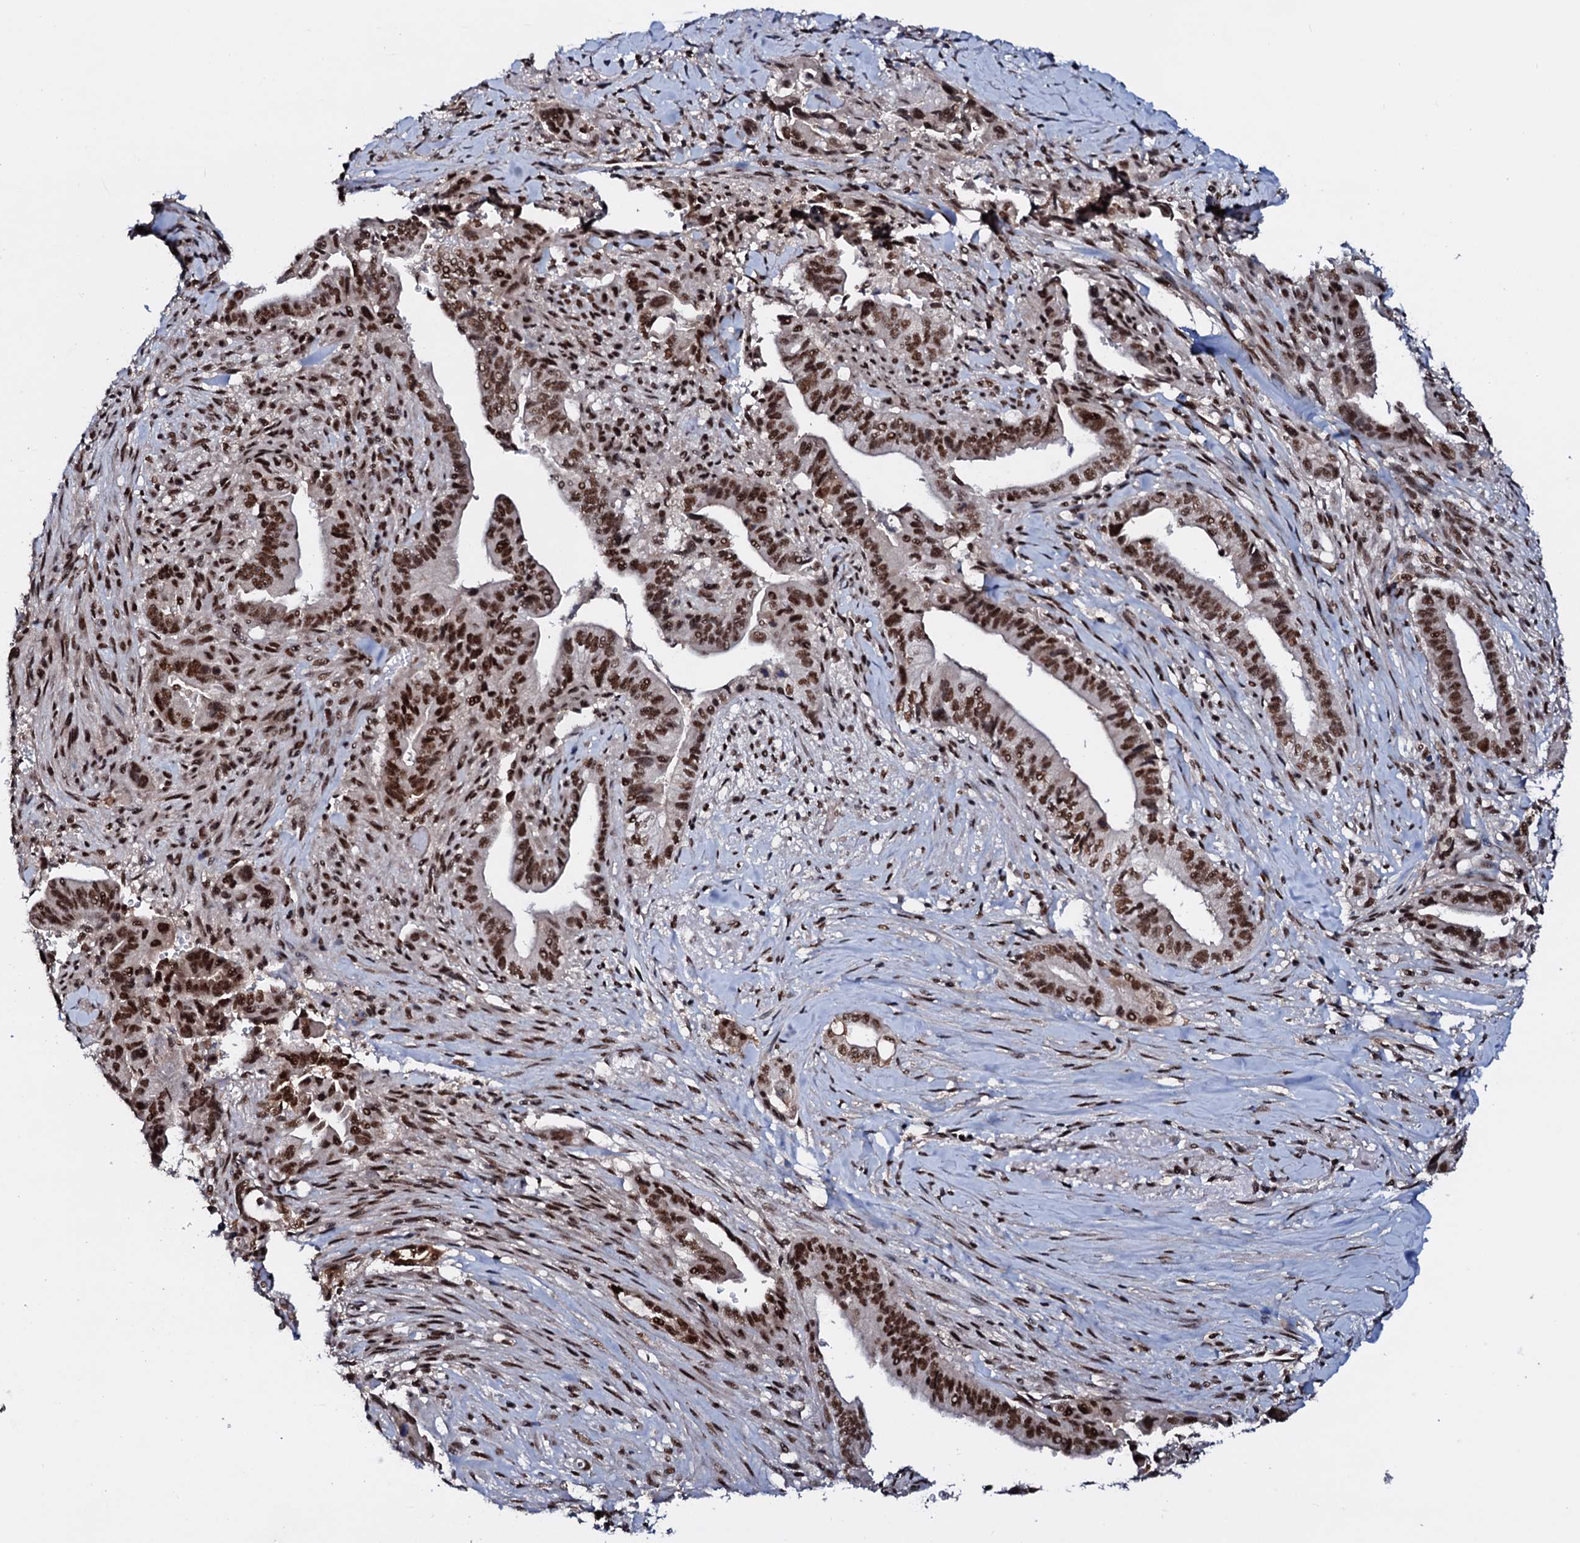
{"staining": {"intensity": "strong", "quantity": ">75%", "location": "nuclear"}, "tissue": "pancreatic cancer", "cell_type": "Tumor cells", "image_type": "cancer", "snomed": [{"axis": "morphology", "description": "Adenocarcinoma, NOS"}, {"axis": "topography", "description": "Pancreas"}], "caption": "Approximately >75% of tumor cells in adenocarcinoma (pancreatic) display strong nuclear protein expression as visualized by brown immunohistochemical staining.", "gene": "PRPF18", "patient": {"sex": "male", "age": 70}}